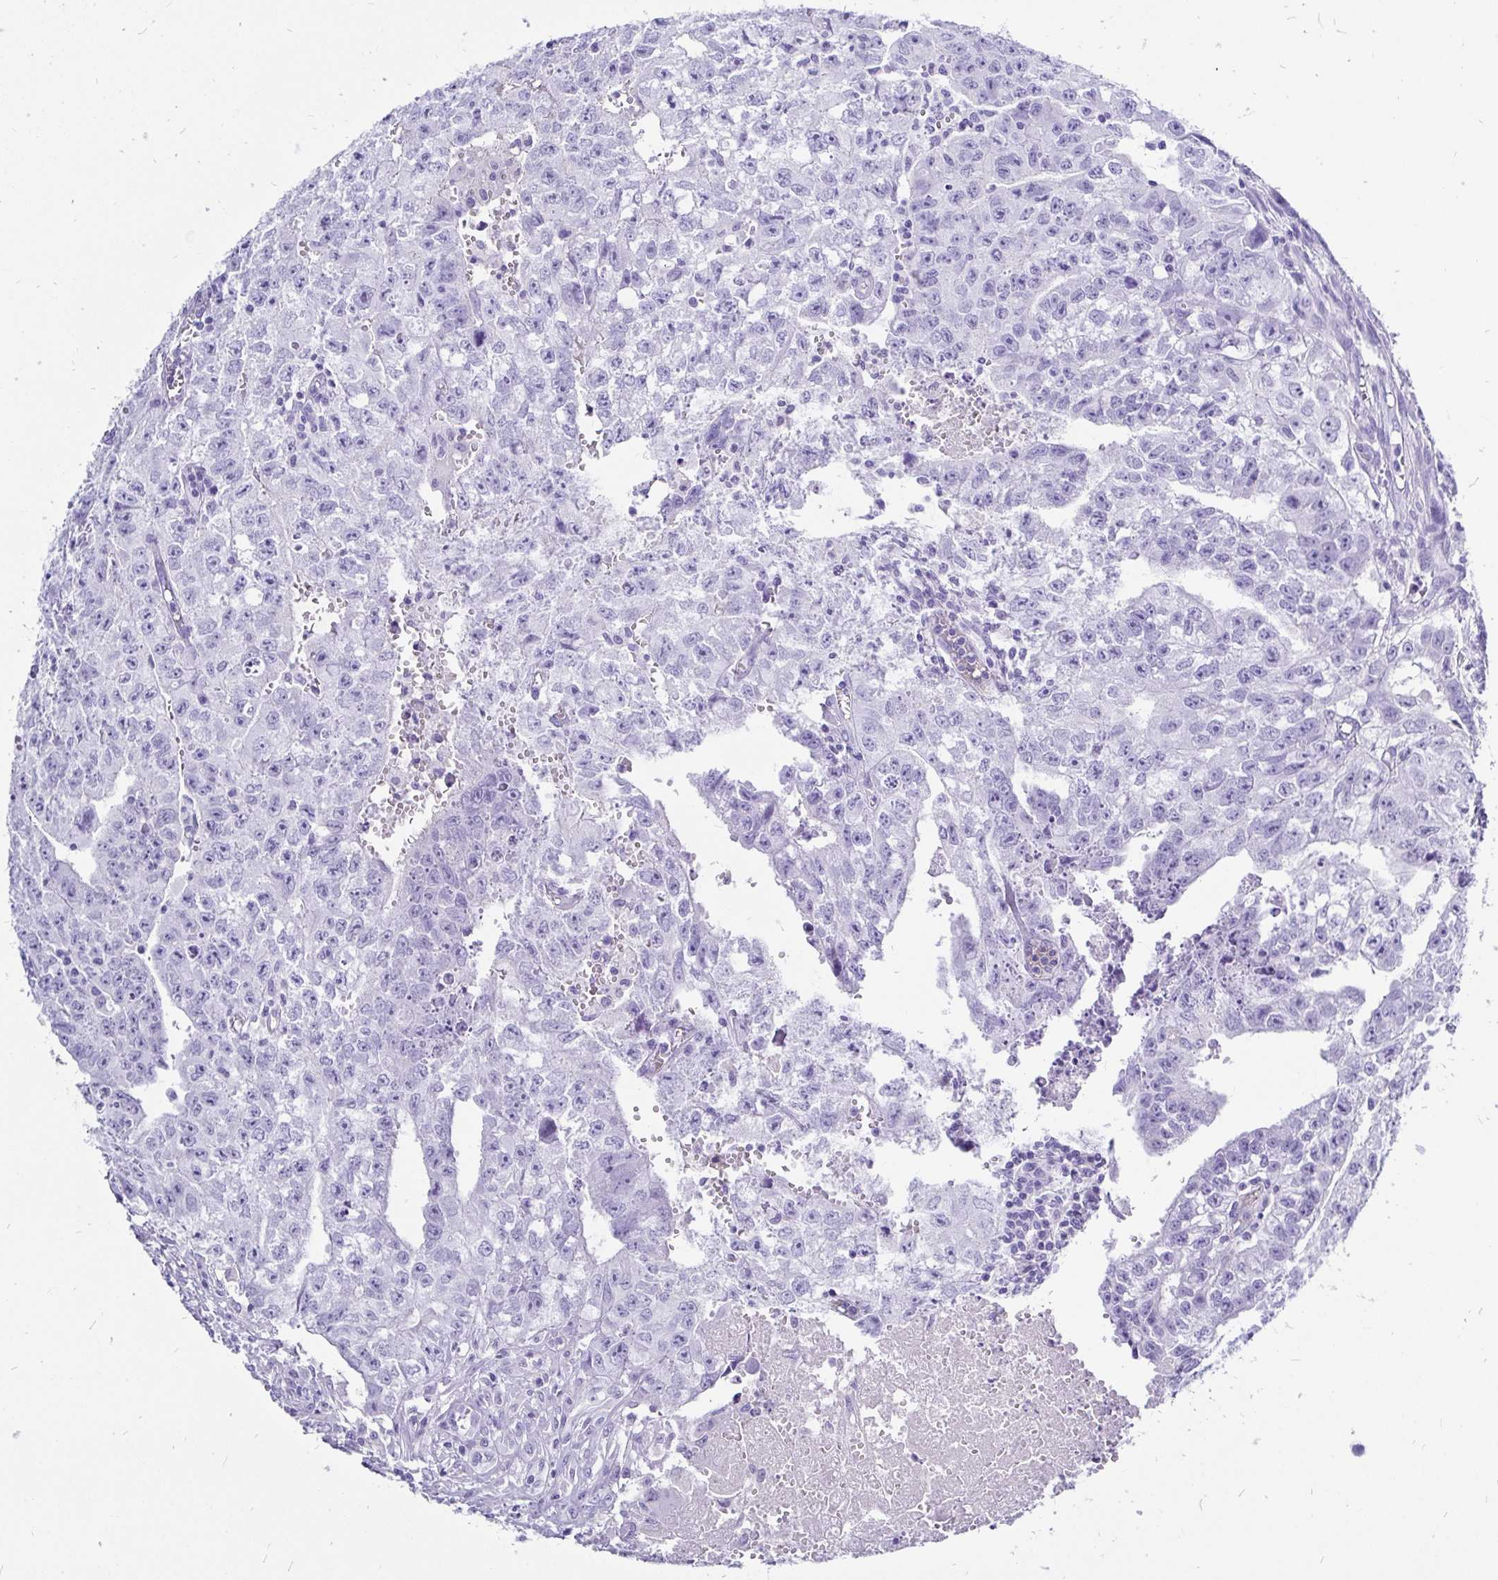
{"staining": {"intensity": "negative", "quantity": "none", "location": "none"}, "tissue": "testis cancer", "cell_type": "Tumor cells", "image_type": "cancer", "snomed": [{"axis": "morphology", "description": "Carcinoma, Embryonal, NOS"}, {"axis": "morphology", "description": "Teratoma, malignant, NOS"}, {"axis": "topography", "description": "Testis"}], "caption": "A histopathology image of human testis cancer is negative for staining in tumor cells. Nuclei are stained in blue.", "gene": "KRT13", "patient": {"sex": "male", "age": 24}}